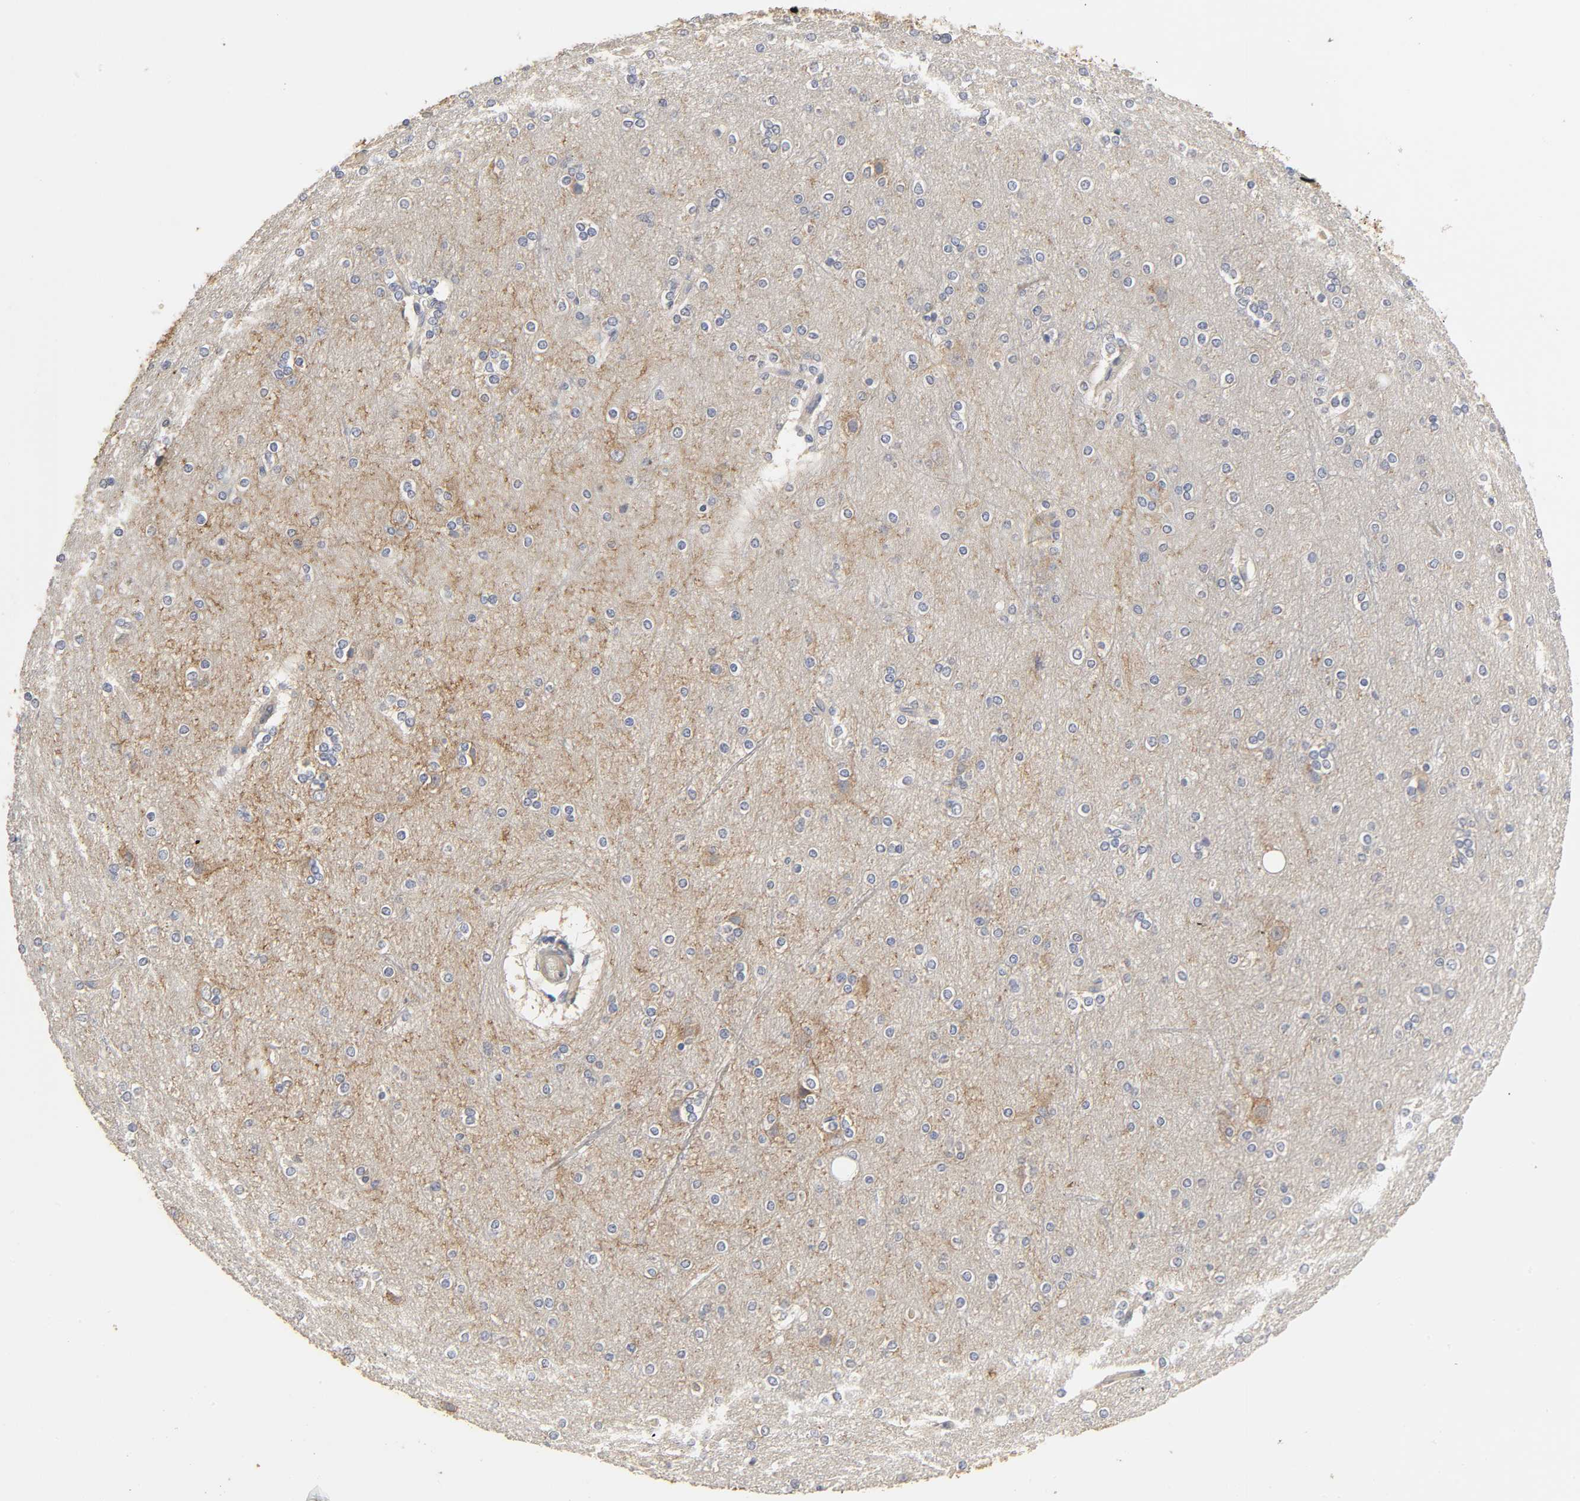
{"staining": {"intensity": "negative", "quantity": "none", "location": "none"}, "tissue": "cerebral cortex", "cell_type": "Endothelial cells", "image_type": "normal", "snomed": [{"axis": "morphology", "description": "Normal tissue, NOS"}, {"axis": "topography", "description": "Cerebral cortex"}], "caption": "DAB immunohistochemical staining of unremarkable cerebral cortex demonstrates no significant staining in endothelial cells.", "gene": "SLC10A2", "patient": {"sex": "female", "age": 54}}